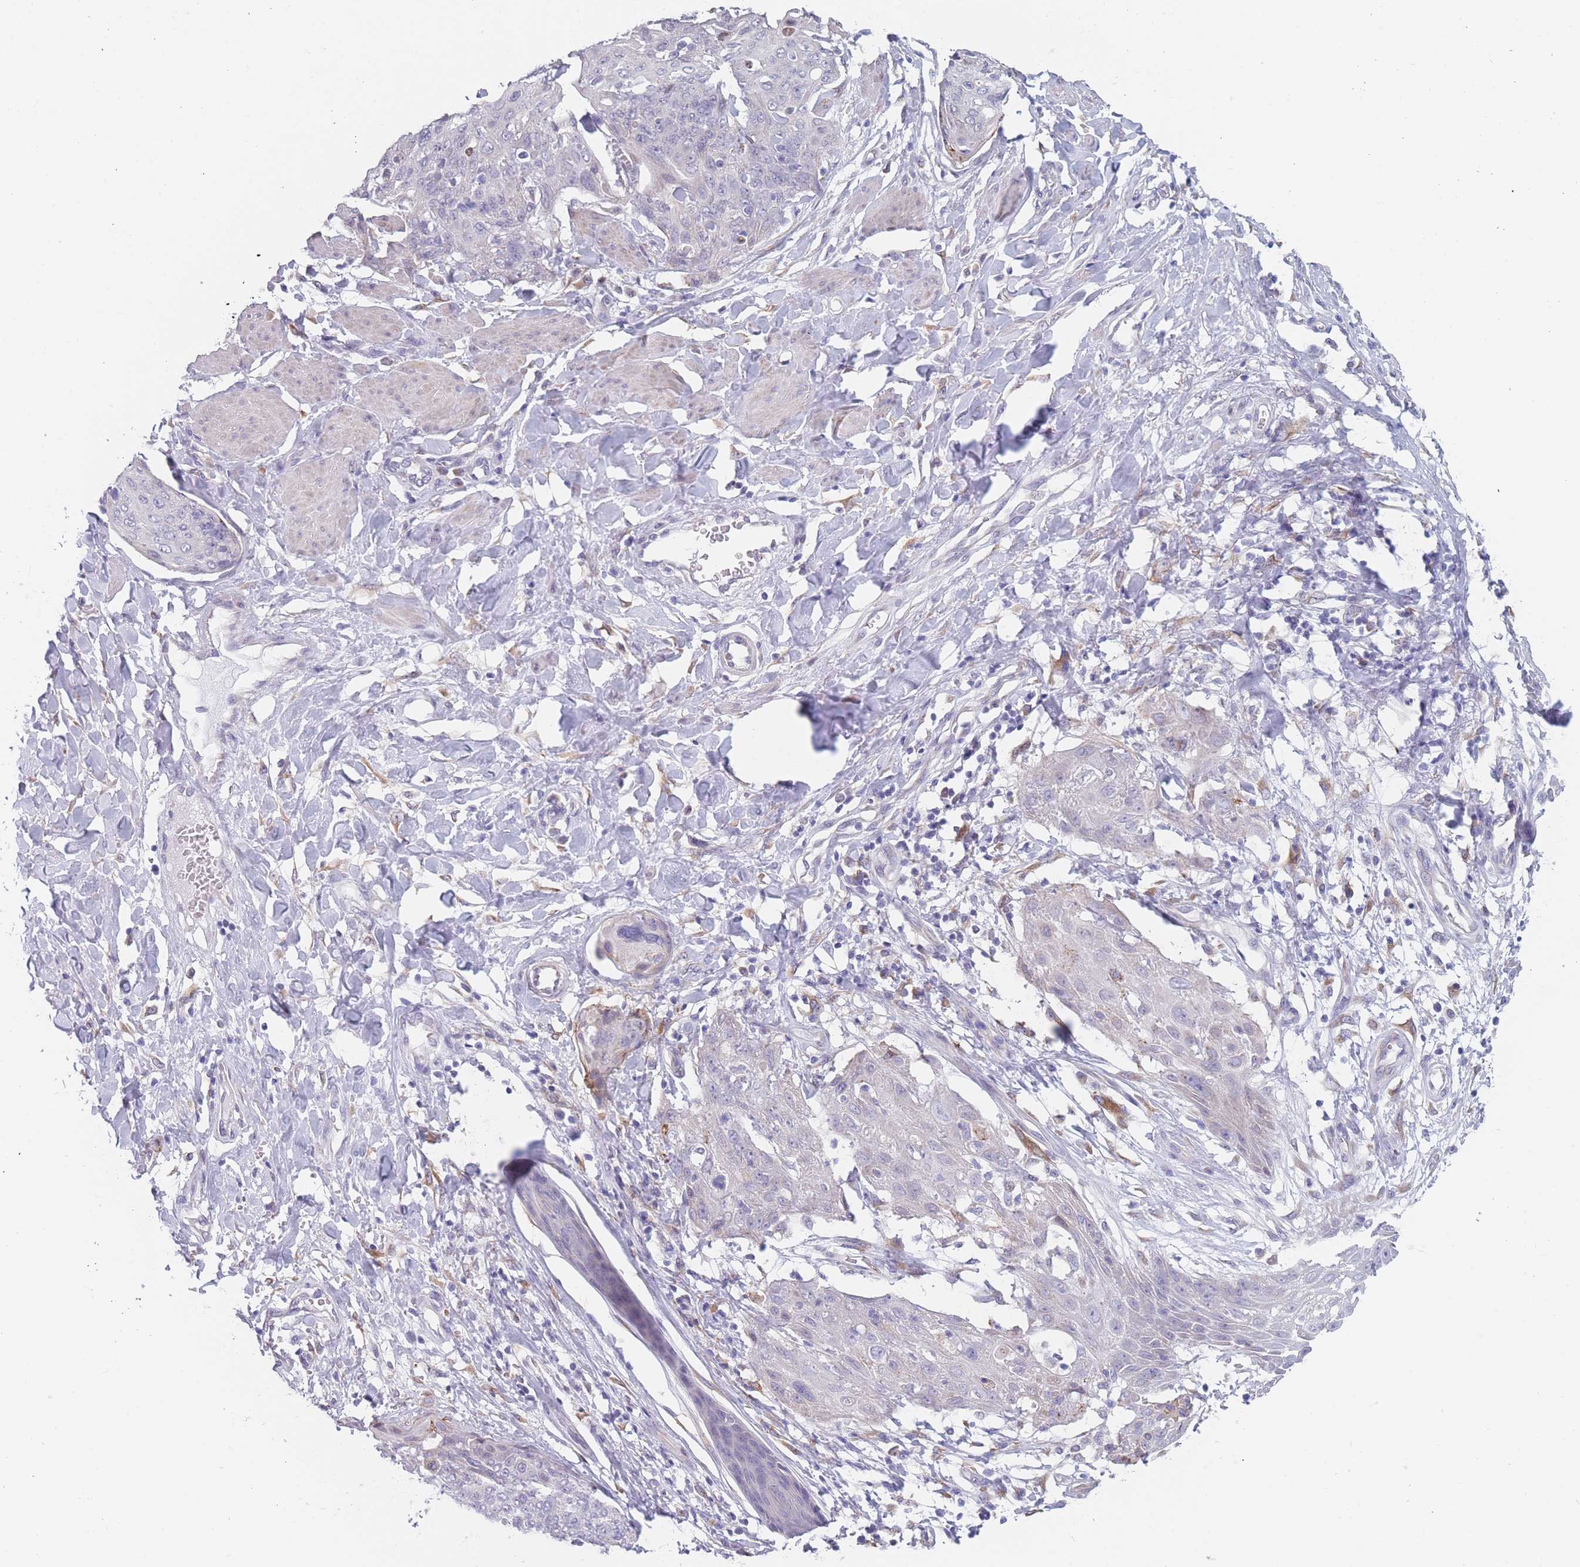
{"staining": {"intensity": "negative", "quantity": "none", "location": "none"}, "tissue": "skin cancer", "cell_type": "Tumor cells", "image_type": "cancer", "snomed": [{"axis": "morphology", "description": "Squamous cell carcinoma, NOS"}, {"axis": "topography", "description": "Skin"}, {"axis": "topography", "description": "Vulva"}], "caption": "This is a micrograph of immunohistochemistry (IHC) staining of skin cancer (squamous cell carcinoma), which shows no positivity in tumor cells.", "gene": "TMED10", "patient": {"sex": "female", "age": 85}}